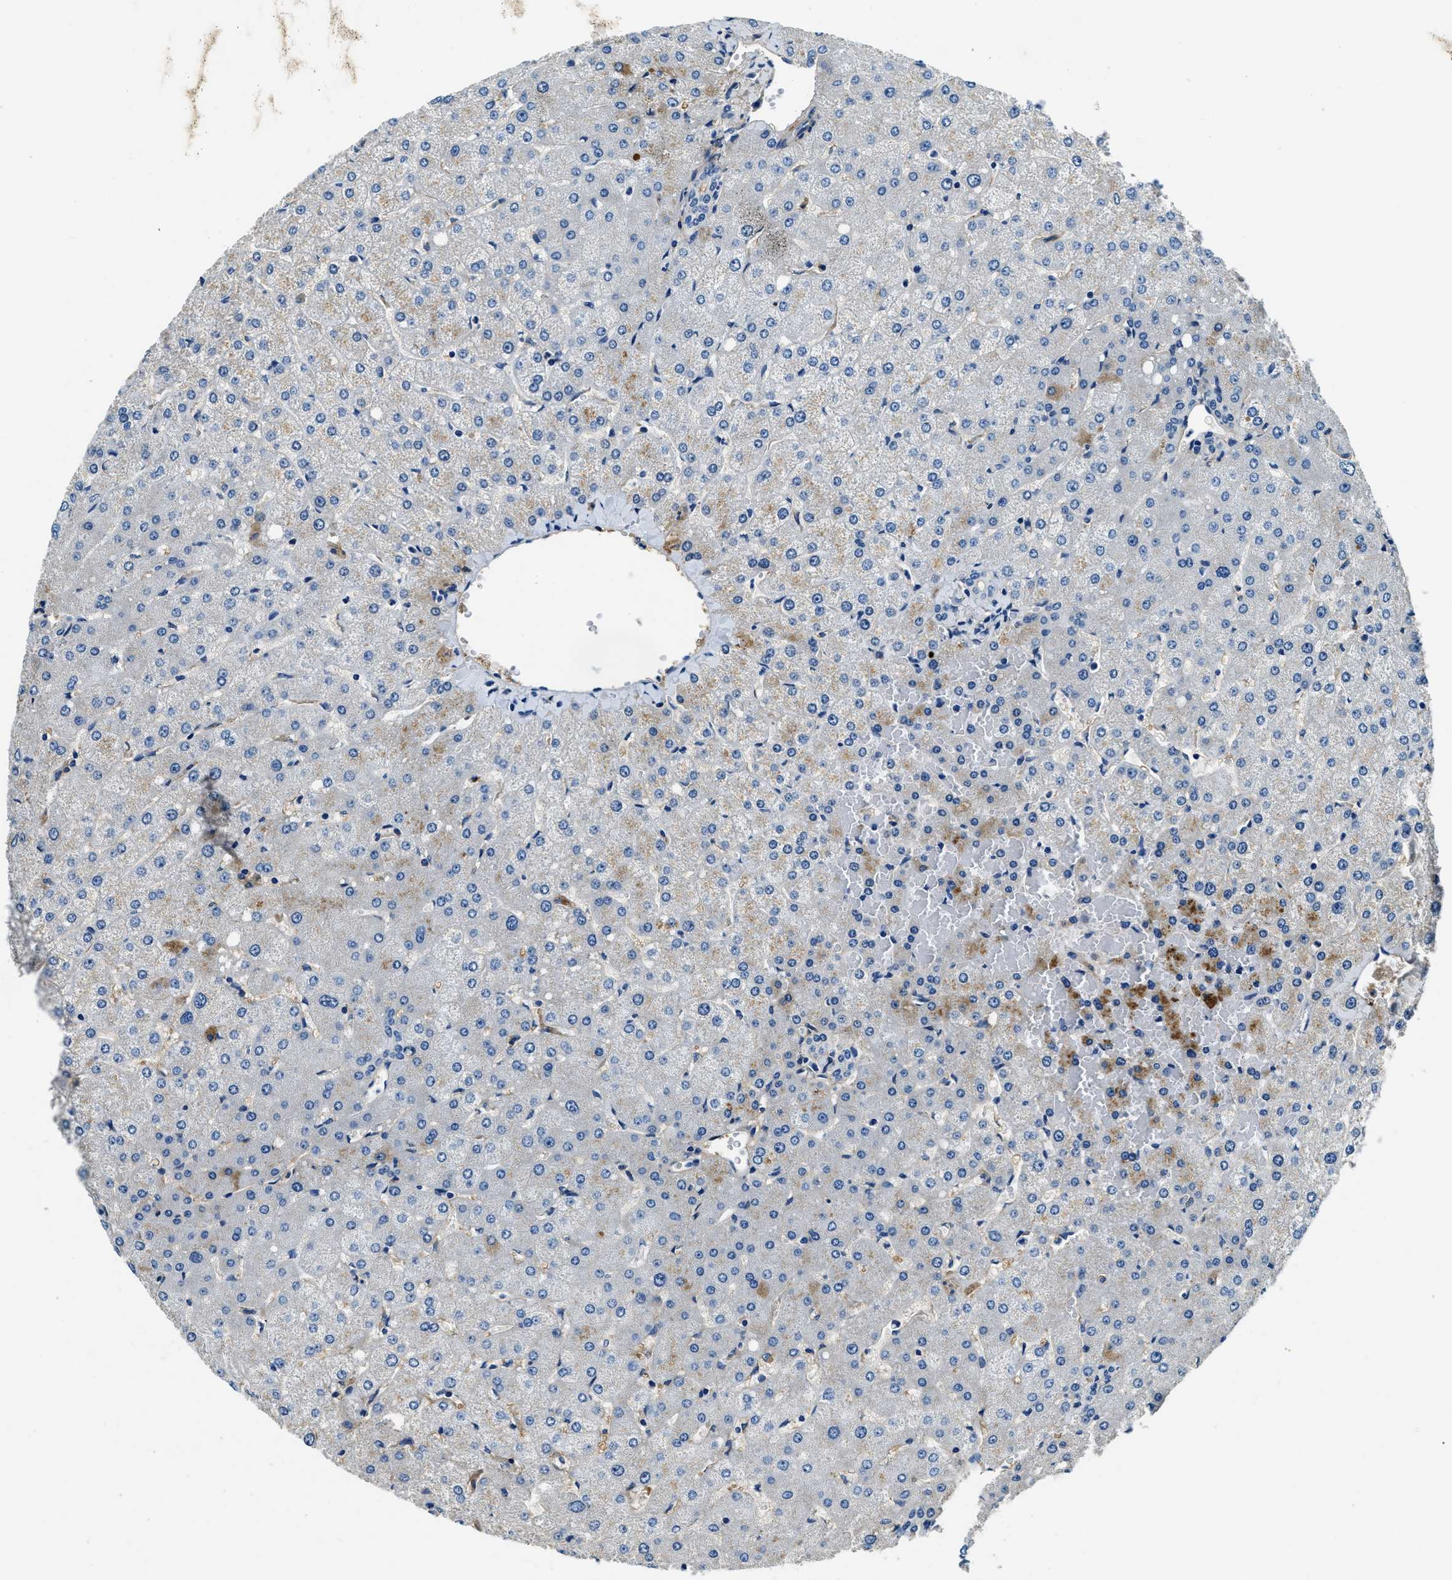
{"staining": {"intensity": "negative", "quantity": "none", "location": "none"}, "tissue": "liver", "cell_type": "Cholangiocytes", "image_type": "normal", "snomed": [{"axis": "morphology", "description": "Normal tissue, NOS"}, {"axis": "topography", "description": "Liver"}], "caption": "A micrograph of human liver is negative for staining in cholangiocytes.", "gene": "TMEM186", "patient": {"sex": "female", "age": 54}}